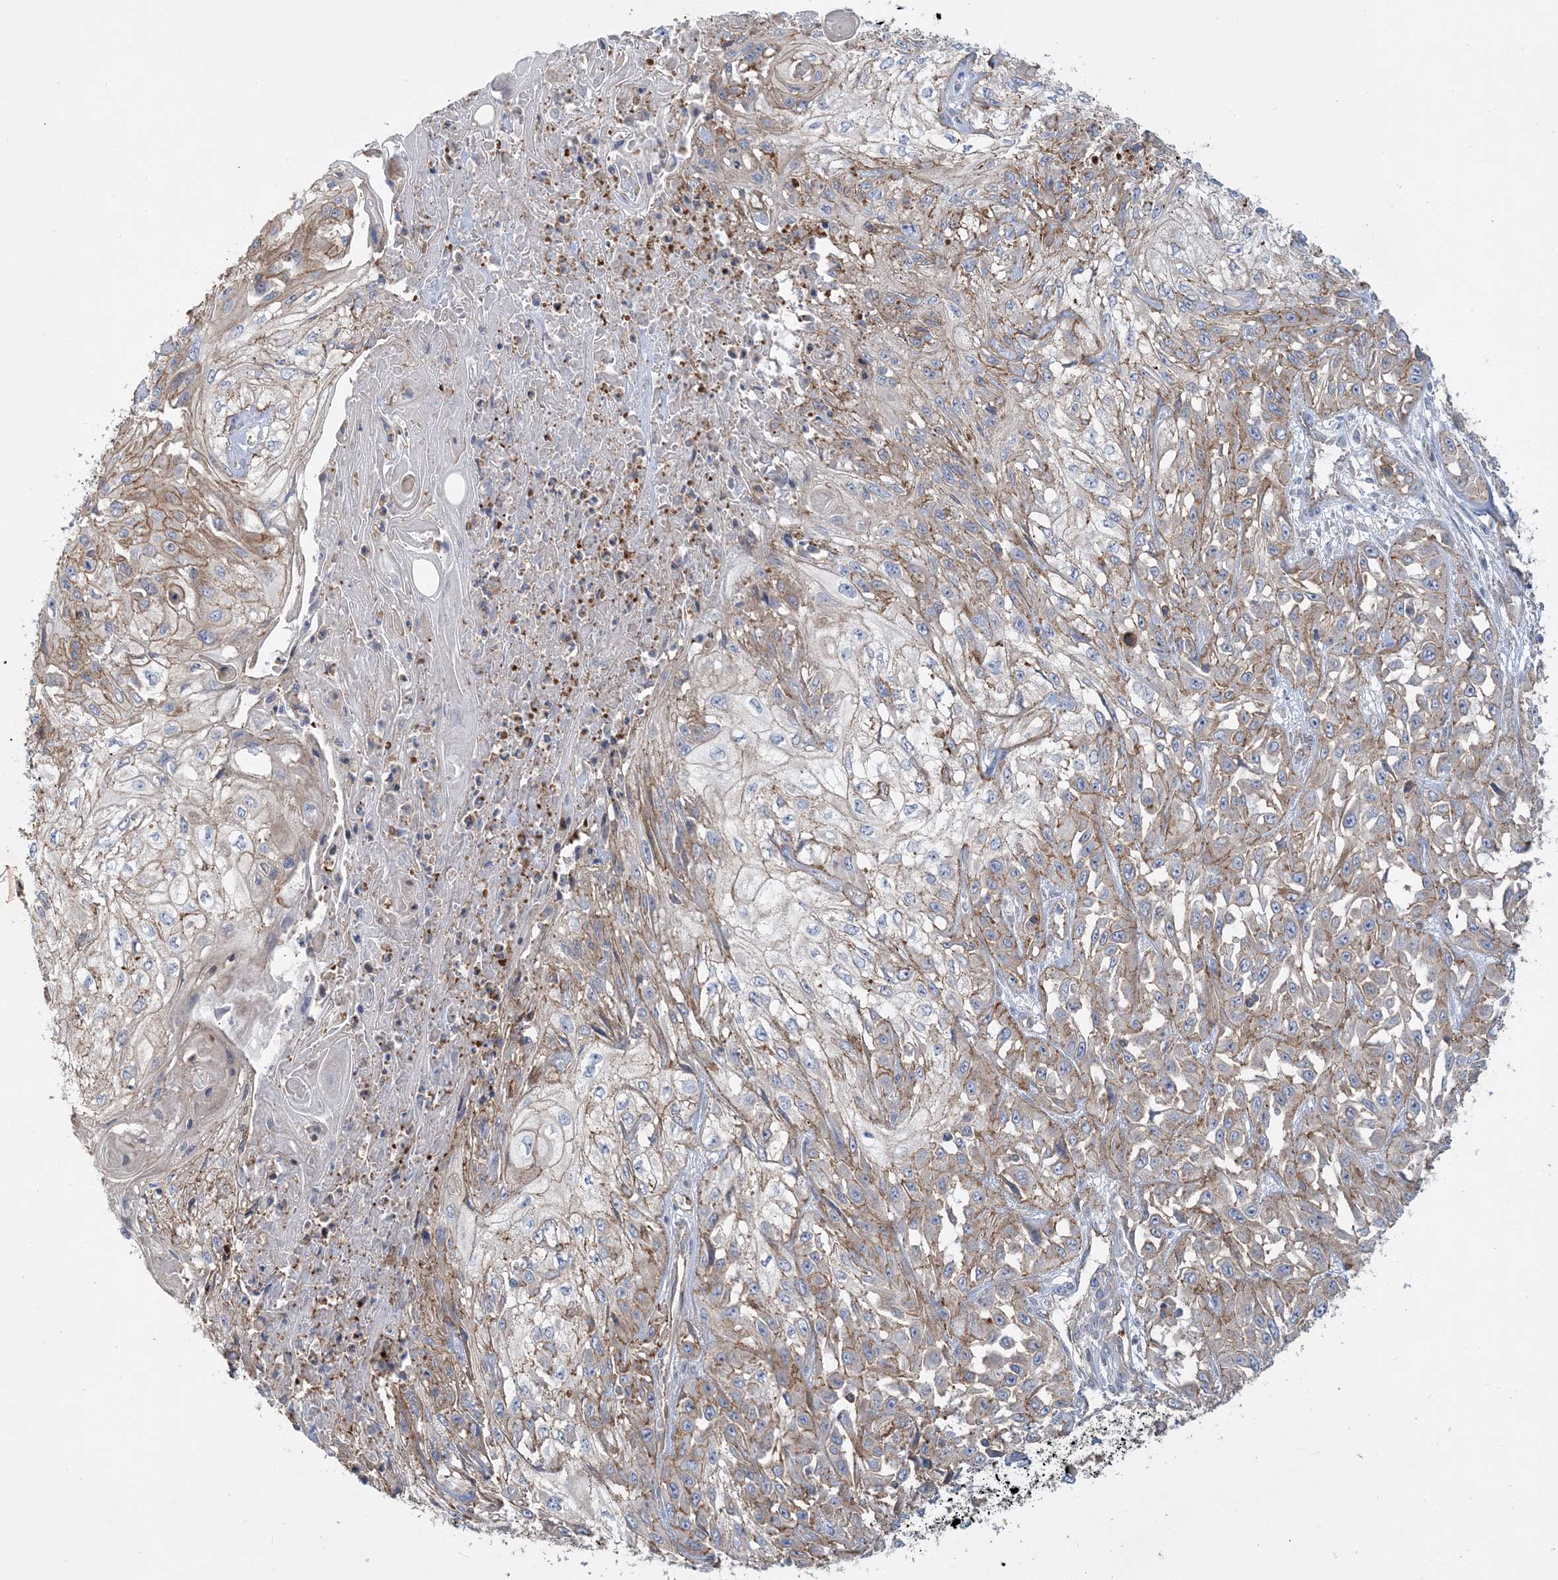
{"staining": {"intensity": "weak", "quantity": ">75%", "location": "cytoplasmic/membranous"}, "tissue": "skin cancer", "cell_type": "Tumor cells", "image_type": "cancer", "snomed": [{"axis": "morphology", "description": "Squamous cell carcinoma, NOS"}, {"axis": "morphology", "description": "Squamous cell carcinoma, metastatic, NOS"}, {"axis": "topography", "description": "Skin"}, {"axis": "topography", "description": "Lymph node"}], "caption": "Weak cytoplasmic/membranous protein positivity is seen in about >75% of tumor cells in skin cancer (squamous cell carcinoma).", "gene": "PIGC", "patient": {"sex": "male", "age": 75}}